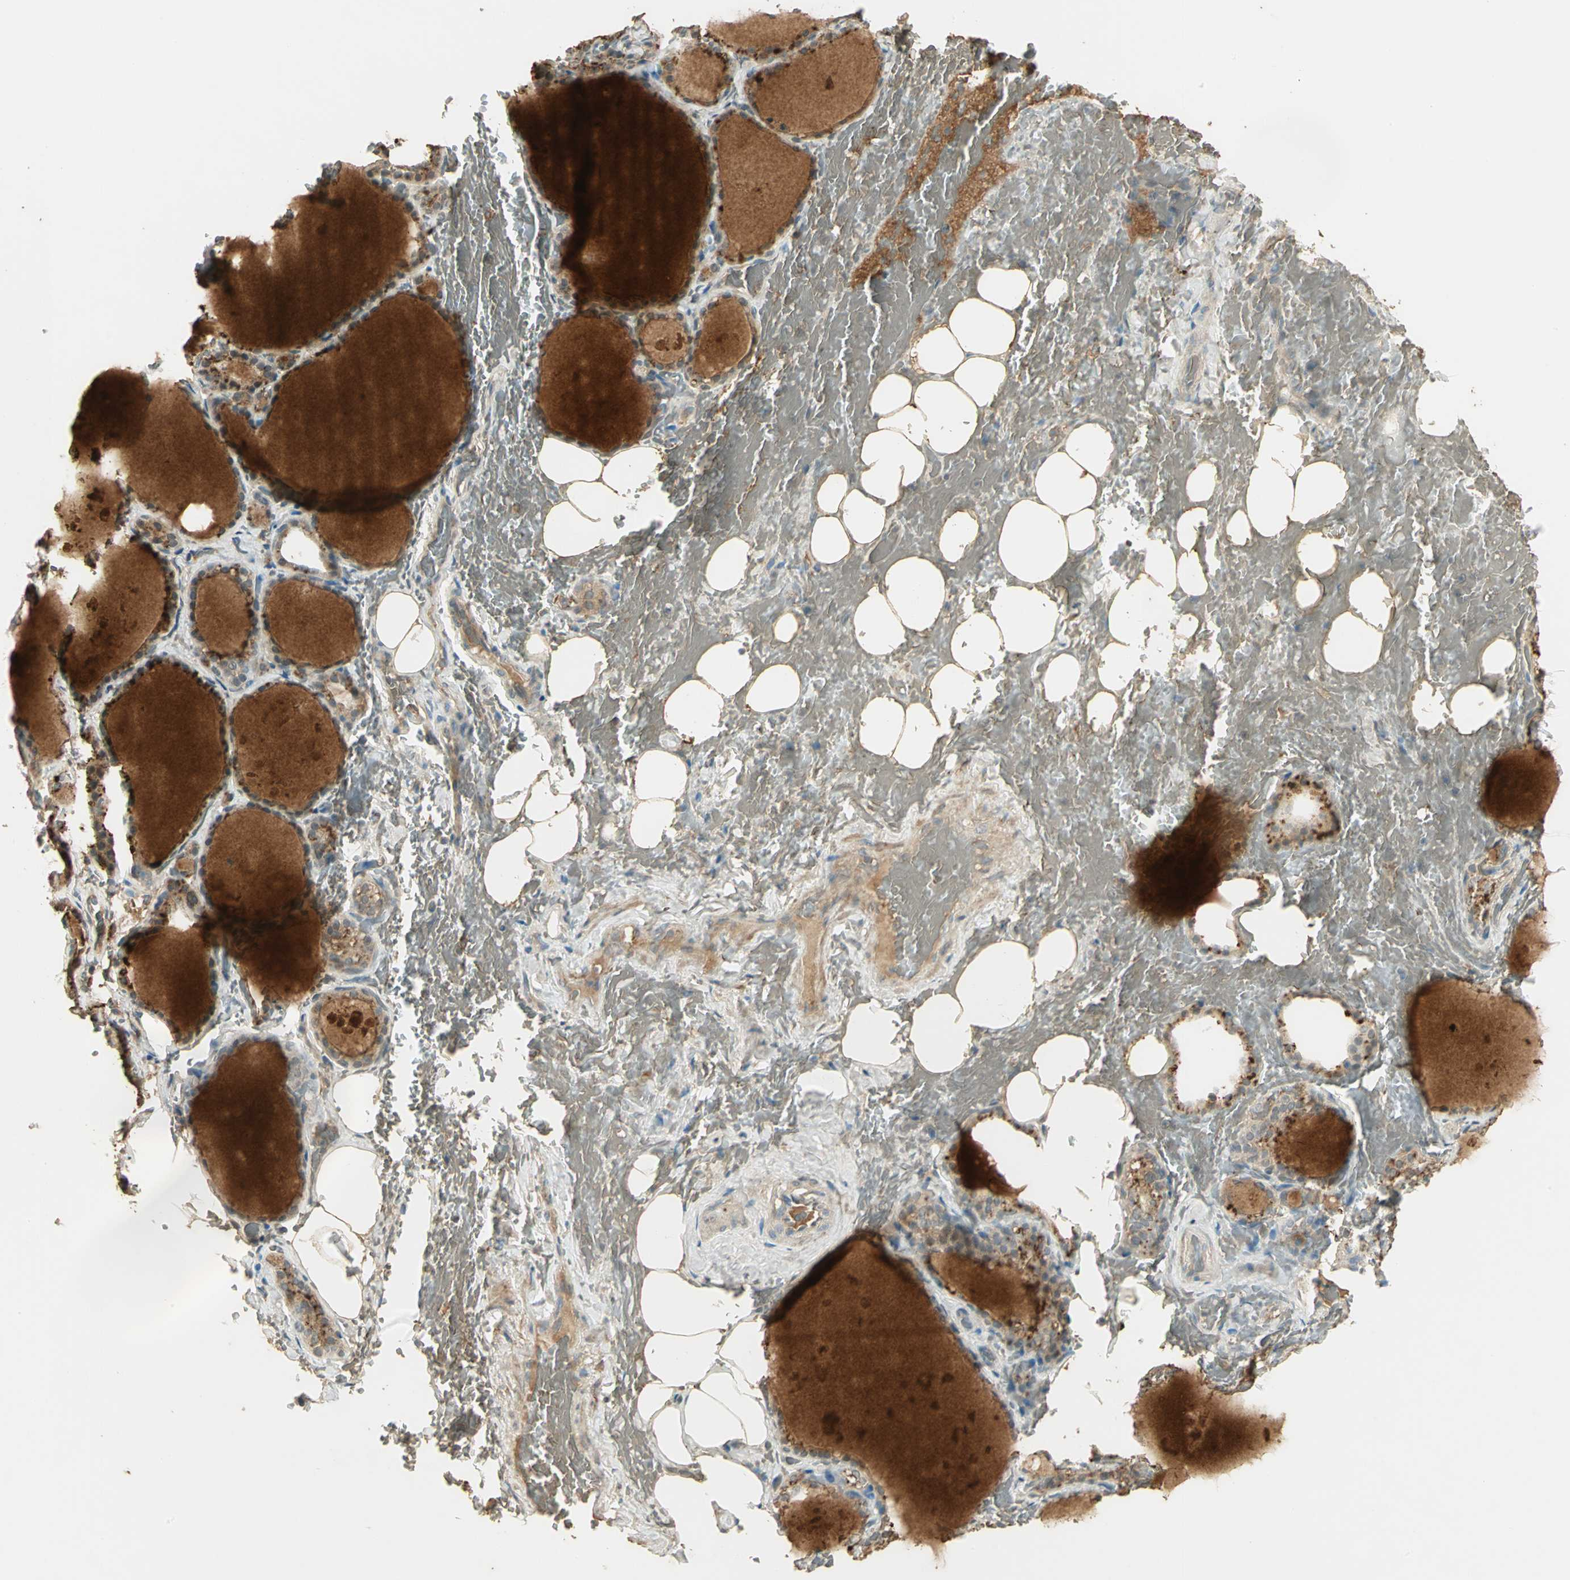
{"staining": {"intensity": "strong", "quantity": ">75%", "location": "cytoplasmic/membranous"}, "tissue": "thyroid gland", "cell_type": "Glandular cells", "image_type": "normal", "snomed": [{"axis": "morphology", "description": "Normal tissue, NOS"}, {"axis": "topography", "description": "Thyroid gland"}], "caption": "The immunohistochemical stain highlights strong cytoplasmic/membranous positivity in glandular cells of normal thyroid gland. Using DAB (brown) and hematoxylin (blue) stains, captured at high magnification using brightfield microscopy.", "gene": "KEAP1", "patient": {"sex": "male", "age": 61}}